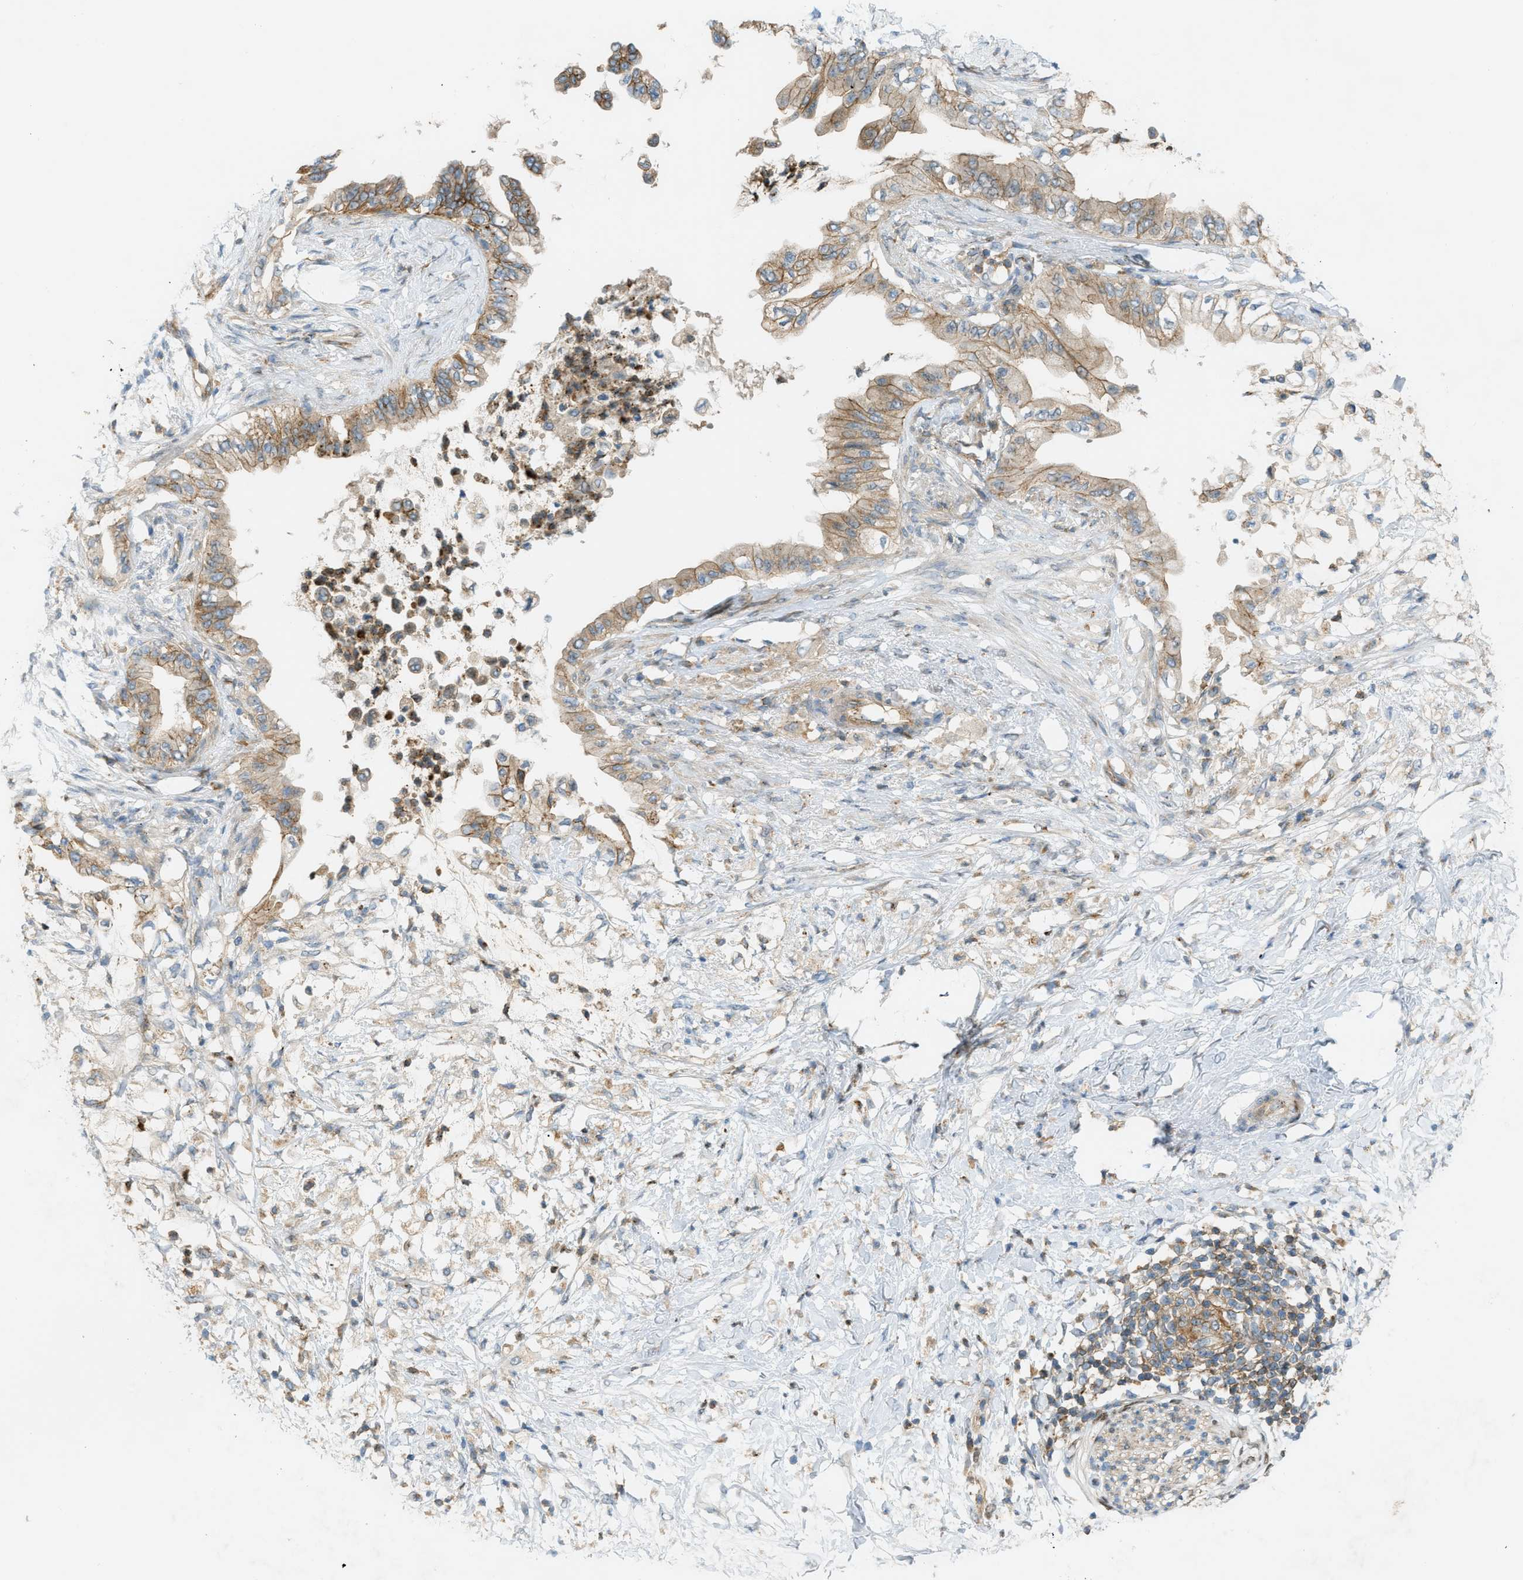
{"staining": {"intensity": "moderate", "quantity": ">75%", "location": "cytoplasmic/membranous"}, "tissue": "pancreatic cancer", "cell_type": "Tumor cells", "image_type": "cancer", "snomed": [{"axis": "morphology", "description": "Normal tissue, NOS"}, {"axis": "morphology", "description": "Adenocarcinoma, NOS"}, {"axis": "topography", "description": "Pancreas"}, {"axis": "topography", "description": "Duodenum"}], "caption": "Protein staining displays moderate cytoplasmic/membranous expression in about >75% of tumor cells in adenocarcinoma (pancreatic).", "gene": "GRK6", "patient": {"sex": "female", "age": 60}}